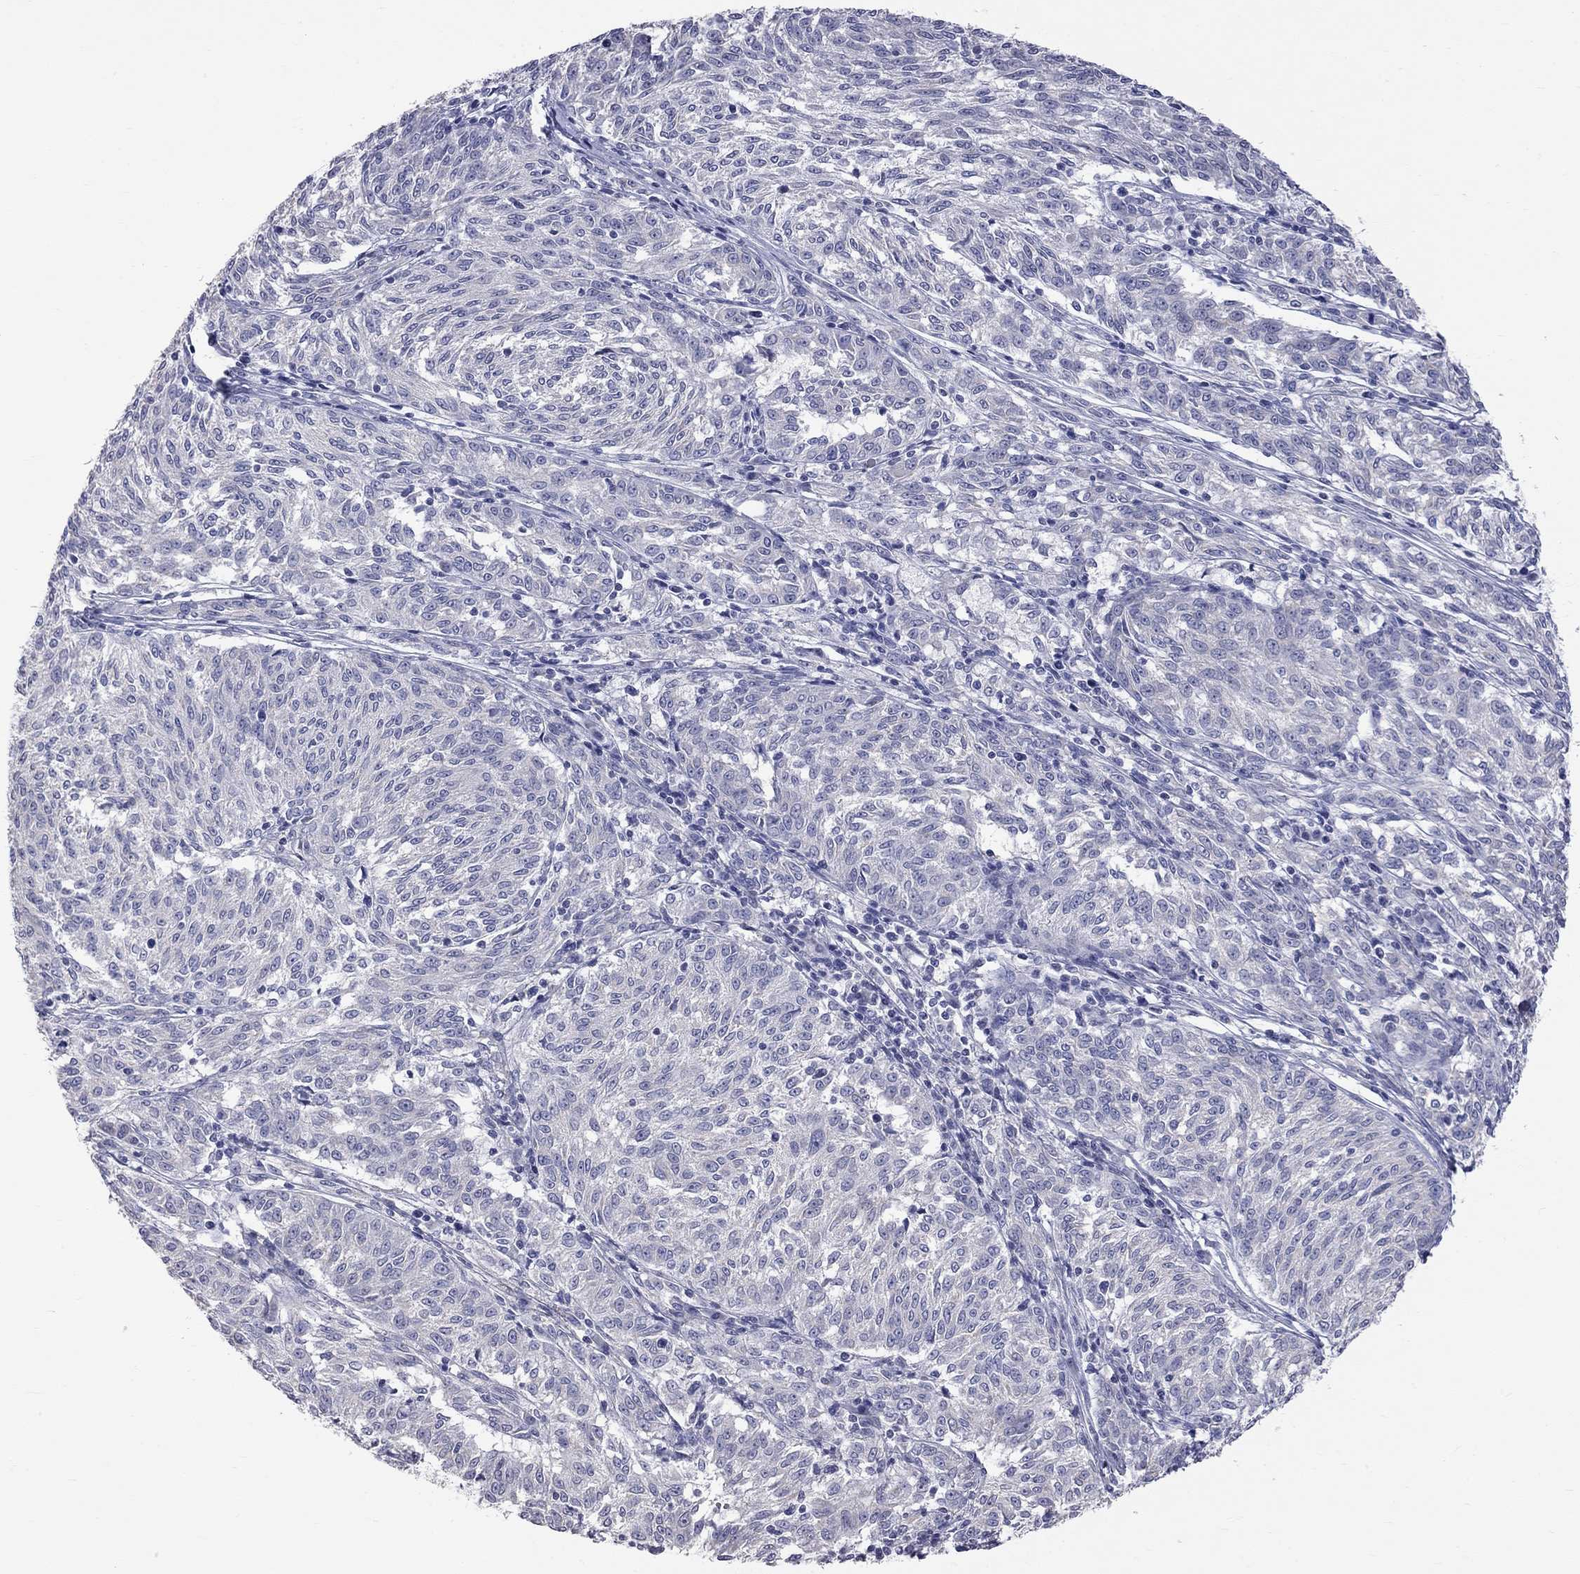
{"staining": {"intensity": "negative", "quantity": "none", "location": "none"}, "tissue": "melanoma", "cell_type": "Tumor cells", "image_type": "cancer", "snomed": [{"axis": "morphology", "description": "Malignant melanoma, NOS"}, {"axis": "topography", "description": "Skin"}], "caption": "Melanoma stained for a protein using immunohistochemistry (IHC) reveals no expression tumor cells.", "gene": "OPRK1", "patient": {"sex": "female", "age": 72}}